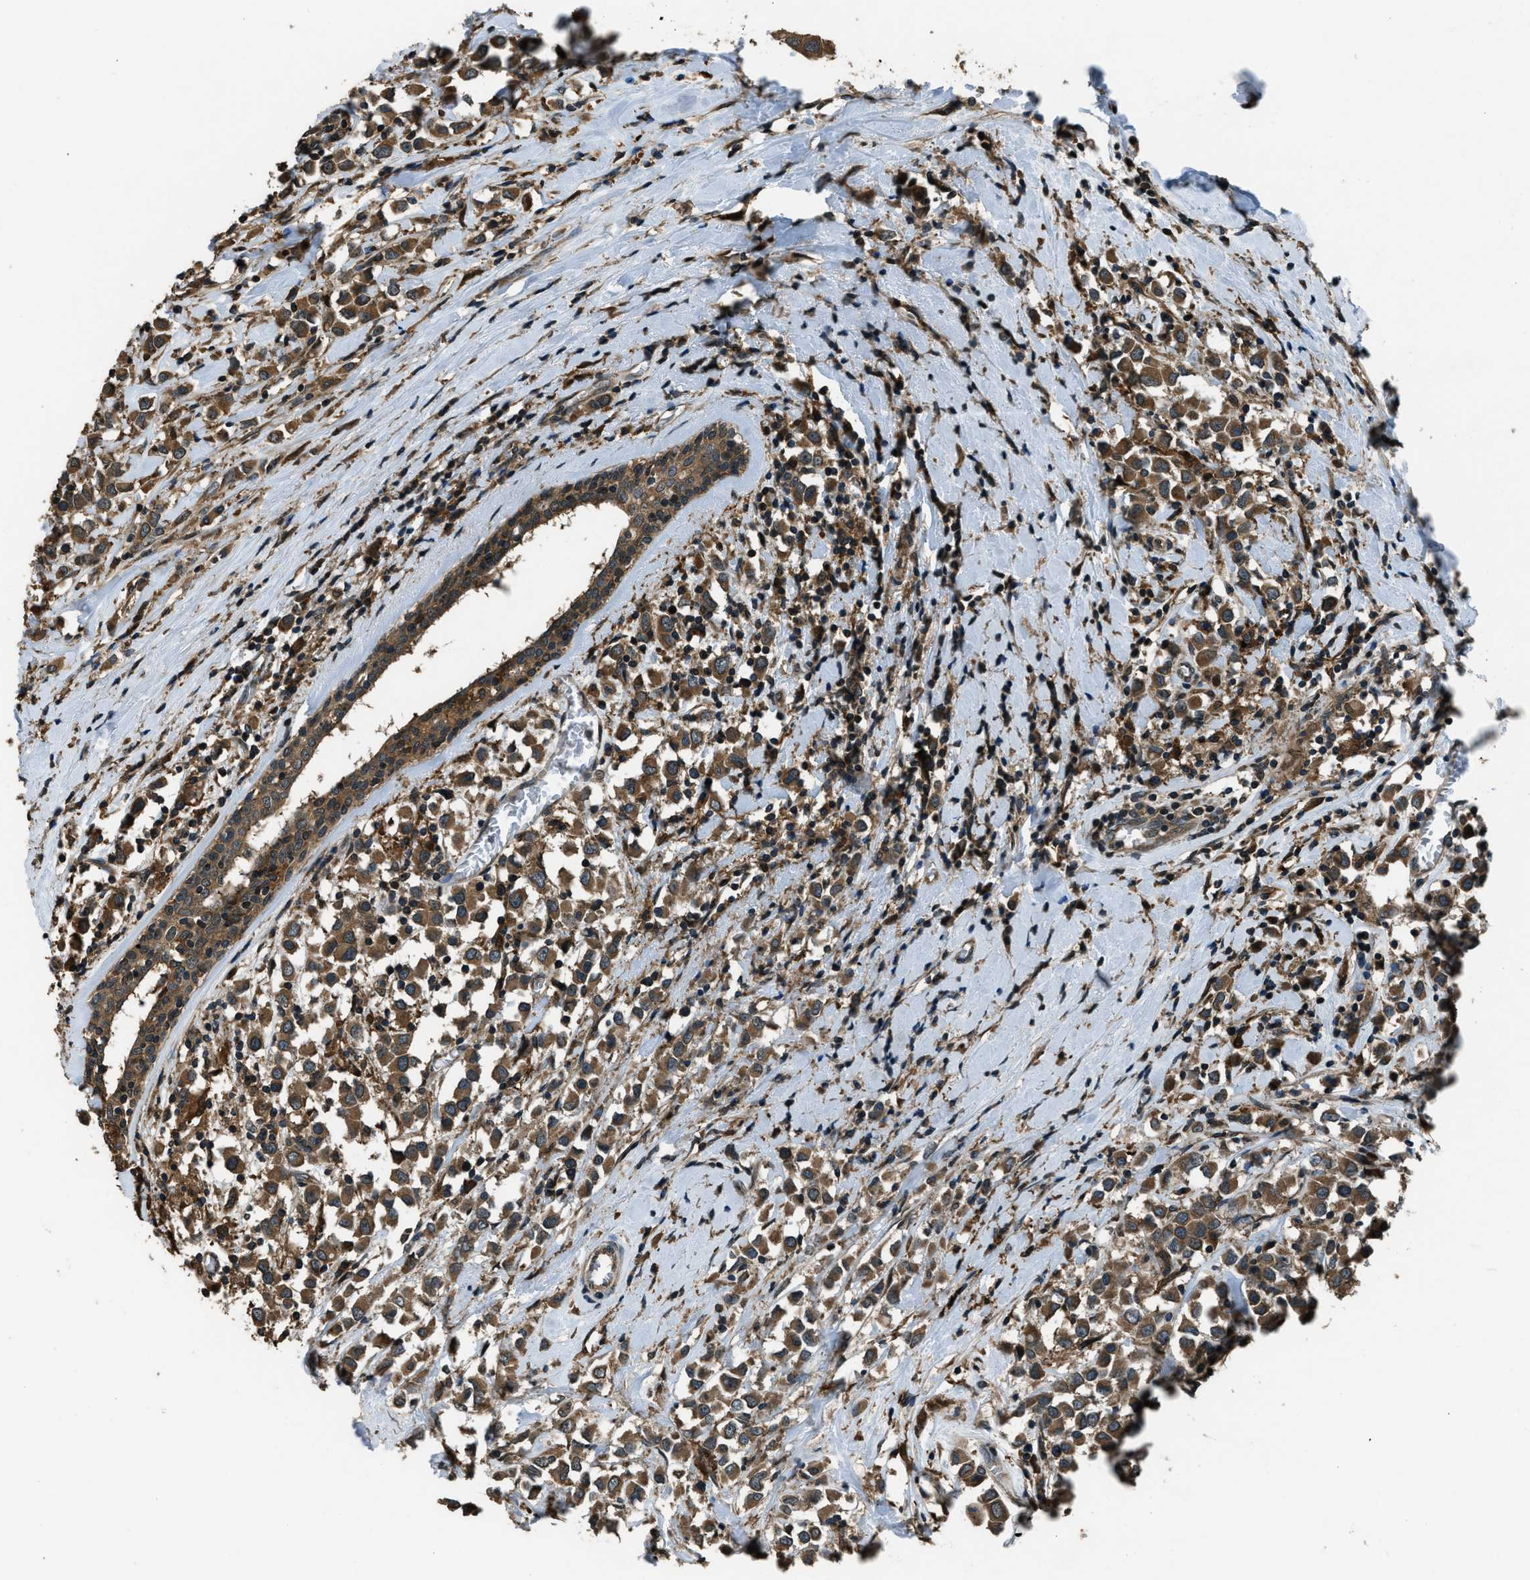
{"staining": {"intensity": "moderate", "quantity": ">75%", "location": "cytoplasmic/membranous"}, "tissue": "breast cancer", "cell_type": "Tumor cells", "image_type": "cancer", "snomed": [{"axis": "morphology", "description": "Duct carcinoma"}, {"axis": "topography", "description": "Breast"}], "caption": "IHC of breast cancer (invasive ductal carcinoma) exhibits medium levels of moderate cytoplasmic/membranous positivity in about >75% of tumor cells.", "gene": "TRIM4", "patient": {"sex": "female", "age": 61}}